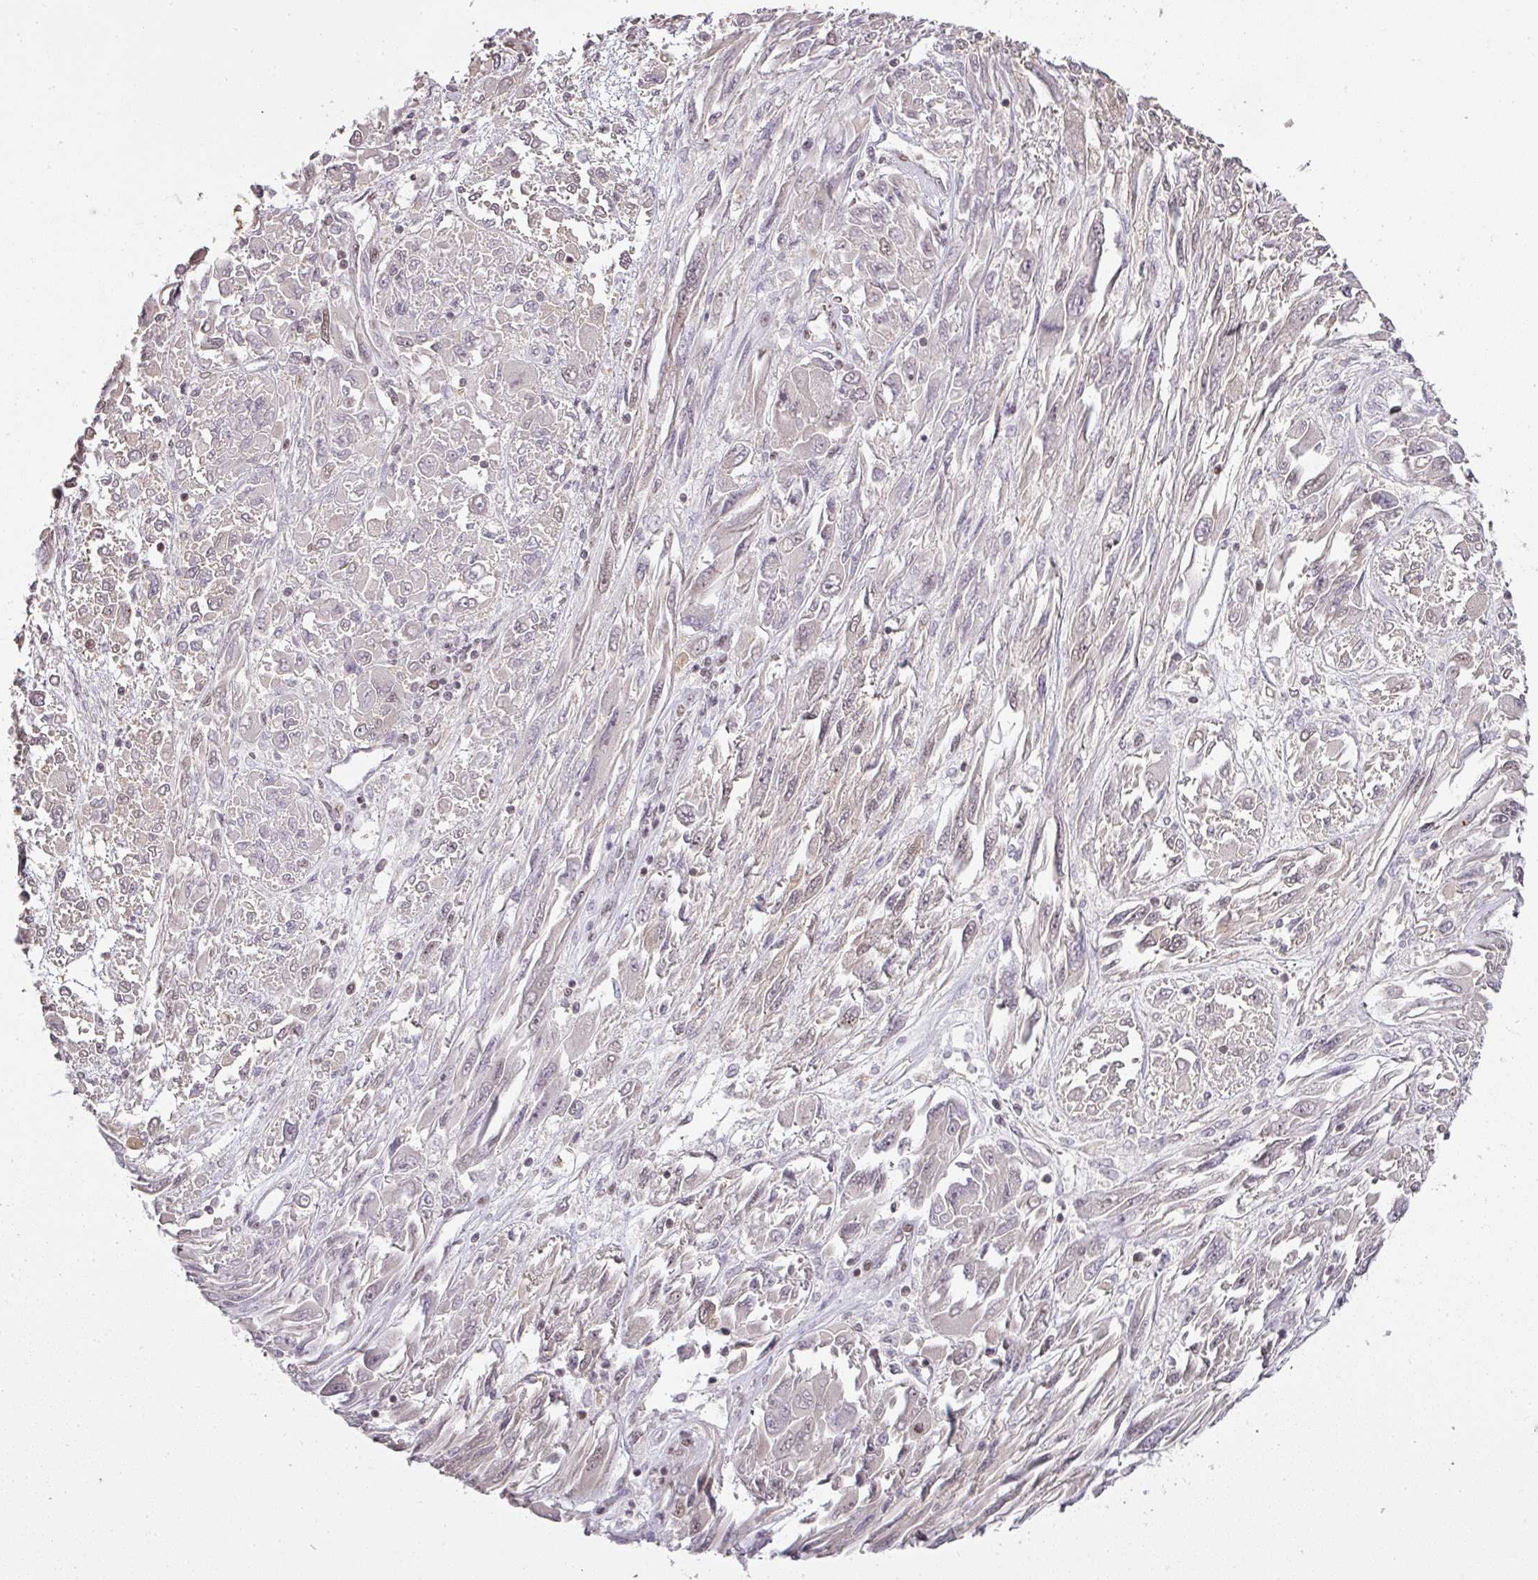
{"staining": {"intensity": "negative", "quantity": "none", "location": "none"}, "tissue": "melanoma", "cell_type": "Tumor cells", "image_type": "cancer", "snomed": [{"axis": "morphology", "description": "Malignant melanoma, NOS"}, {"axis": "topography", "description": "Skin"}], "caption": "Tumor cells show no significant positivity in melanoma. (DAB (3,3'-diaminobenzidine) immunohistochemistry (IHC) with hematoxylin counter stain).", "gene": "GPRIN2", "patient": {"sex": "female", "age": 91}}